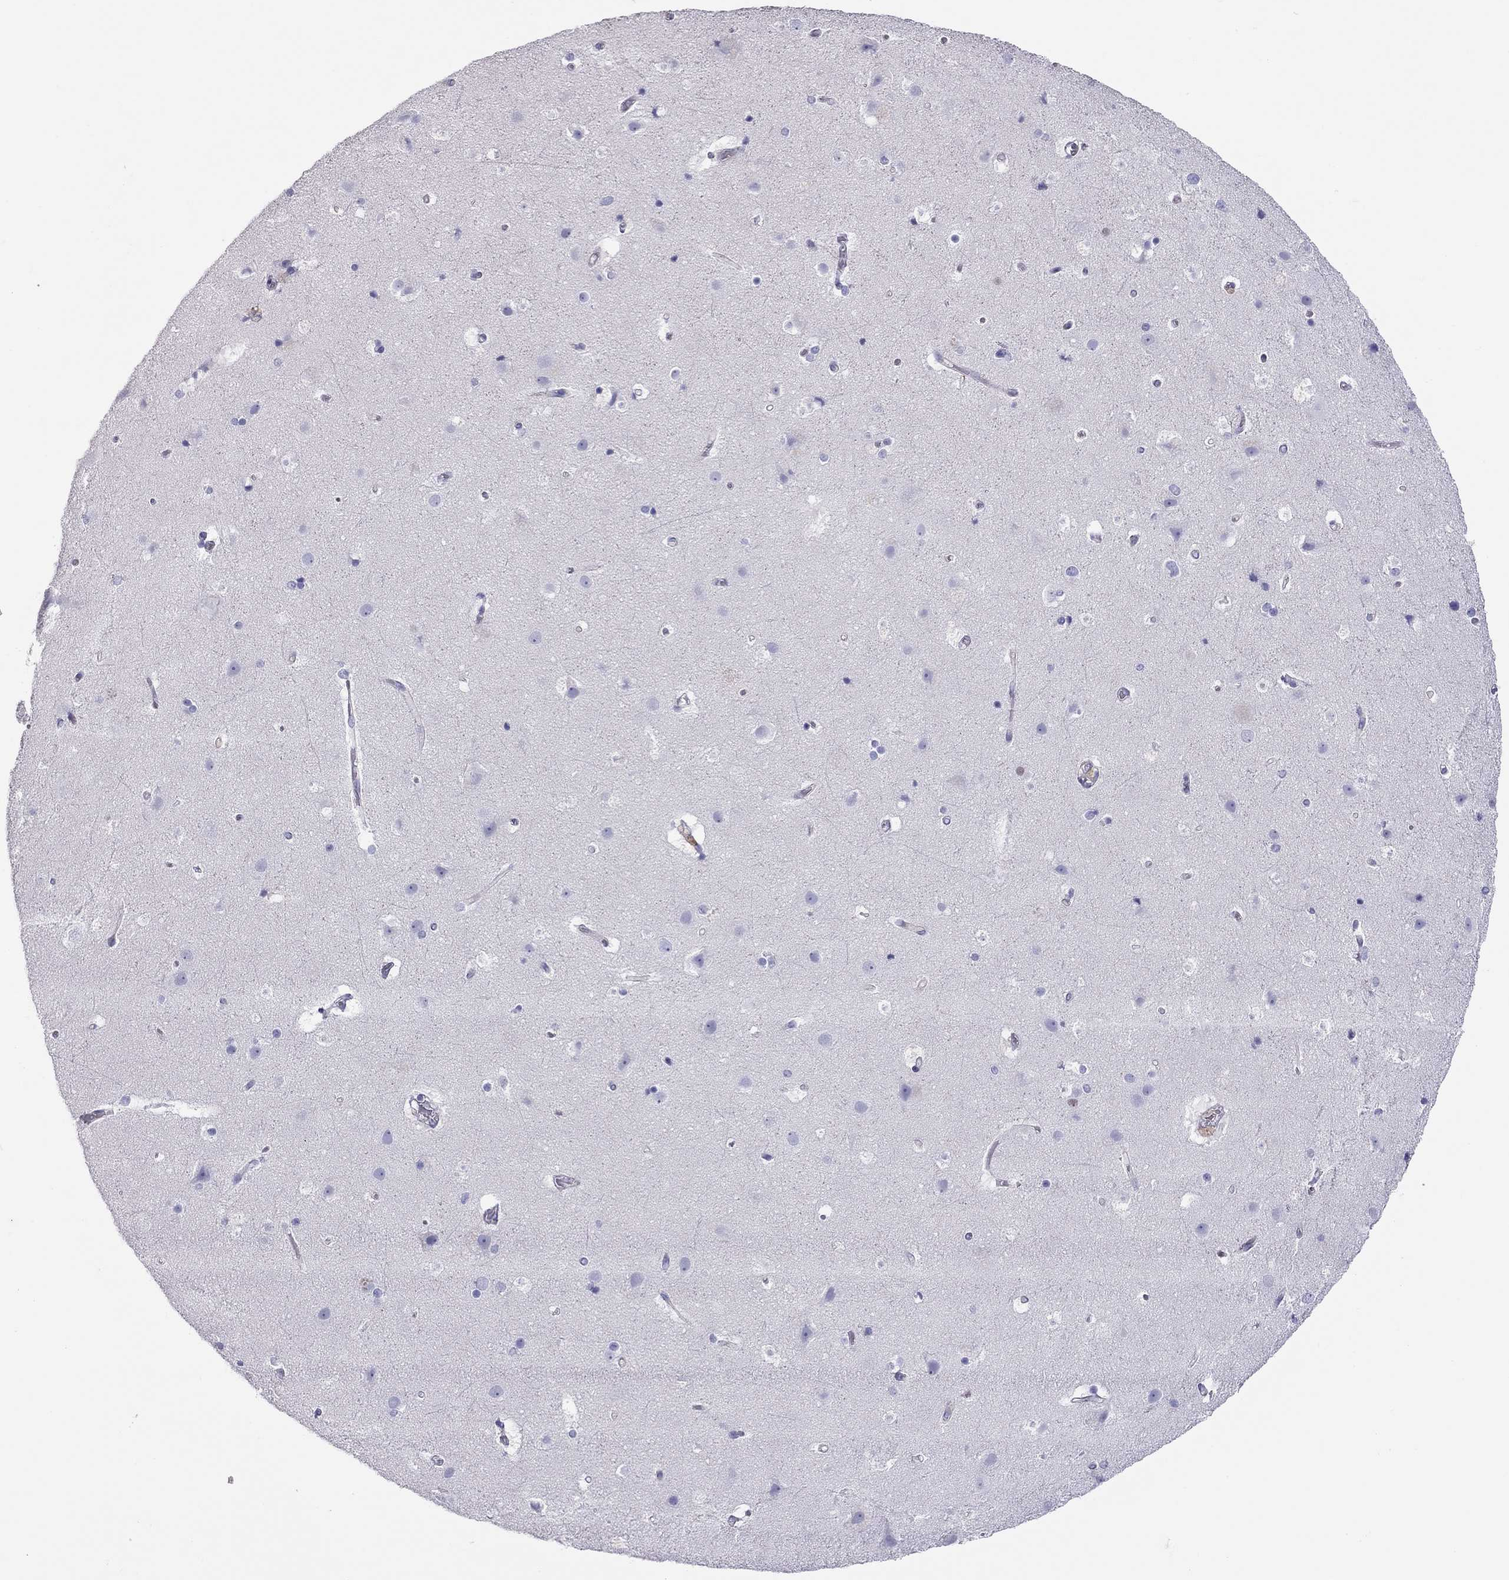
{"staining": {"intensity": "negative", "quantity": "none", "location": "none"}, "tissue": "cerebral cortex", "cell_type": "Endothelial cells", "image_type": "normal", "snomed": [{"axis": "morphology", "description": "Normal tissue, NOS"}, {"axis": "topography", "description": "Cerebral cortex"}], "caption": "Endothelial cells show no significant protein positivity in unremarkable cerebral cortex. The staining is performed using DAB brown chromogen with nuclei counter-stained in using hematoxylin.", "gene": "ALOX15B", "patient": {"sex": "female", "age": 52}}